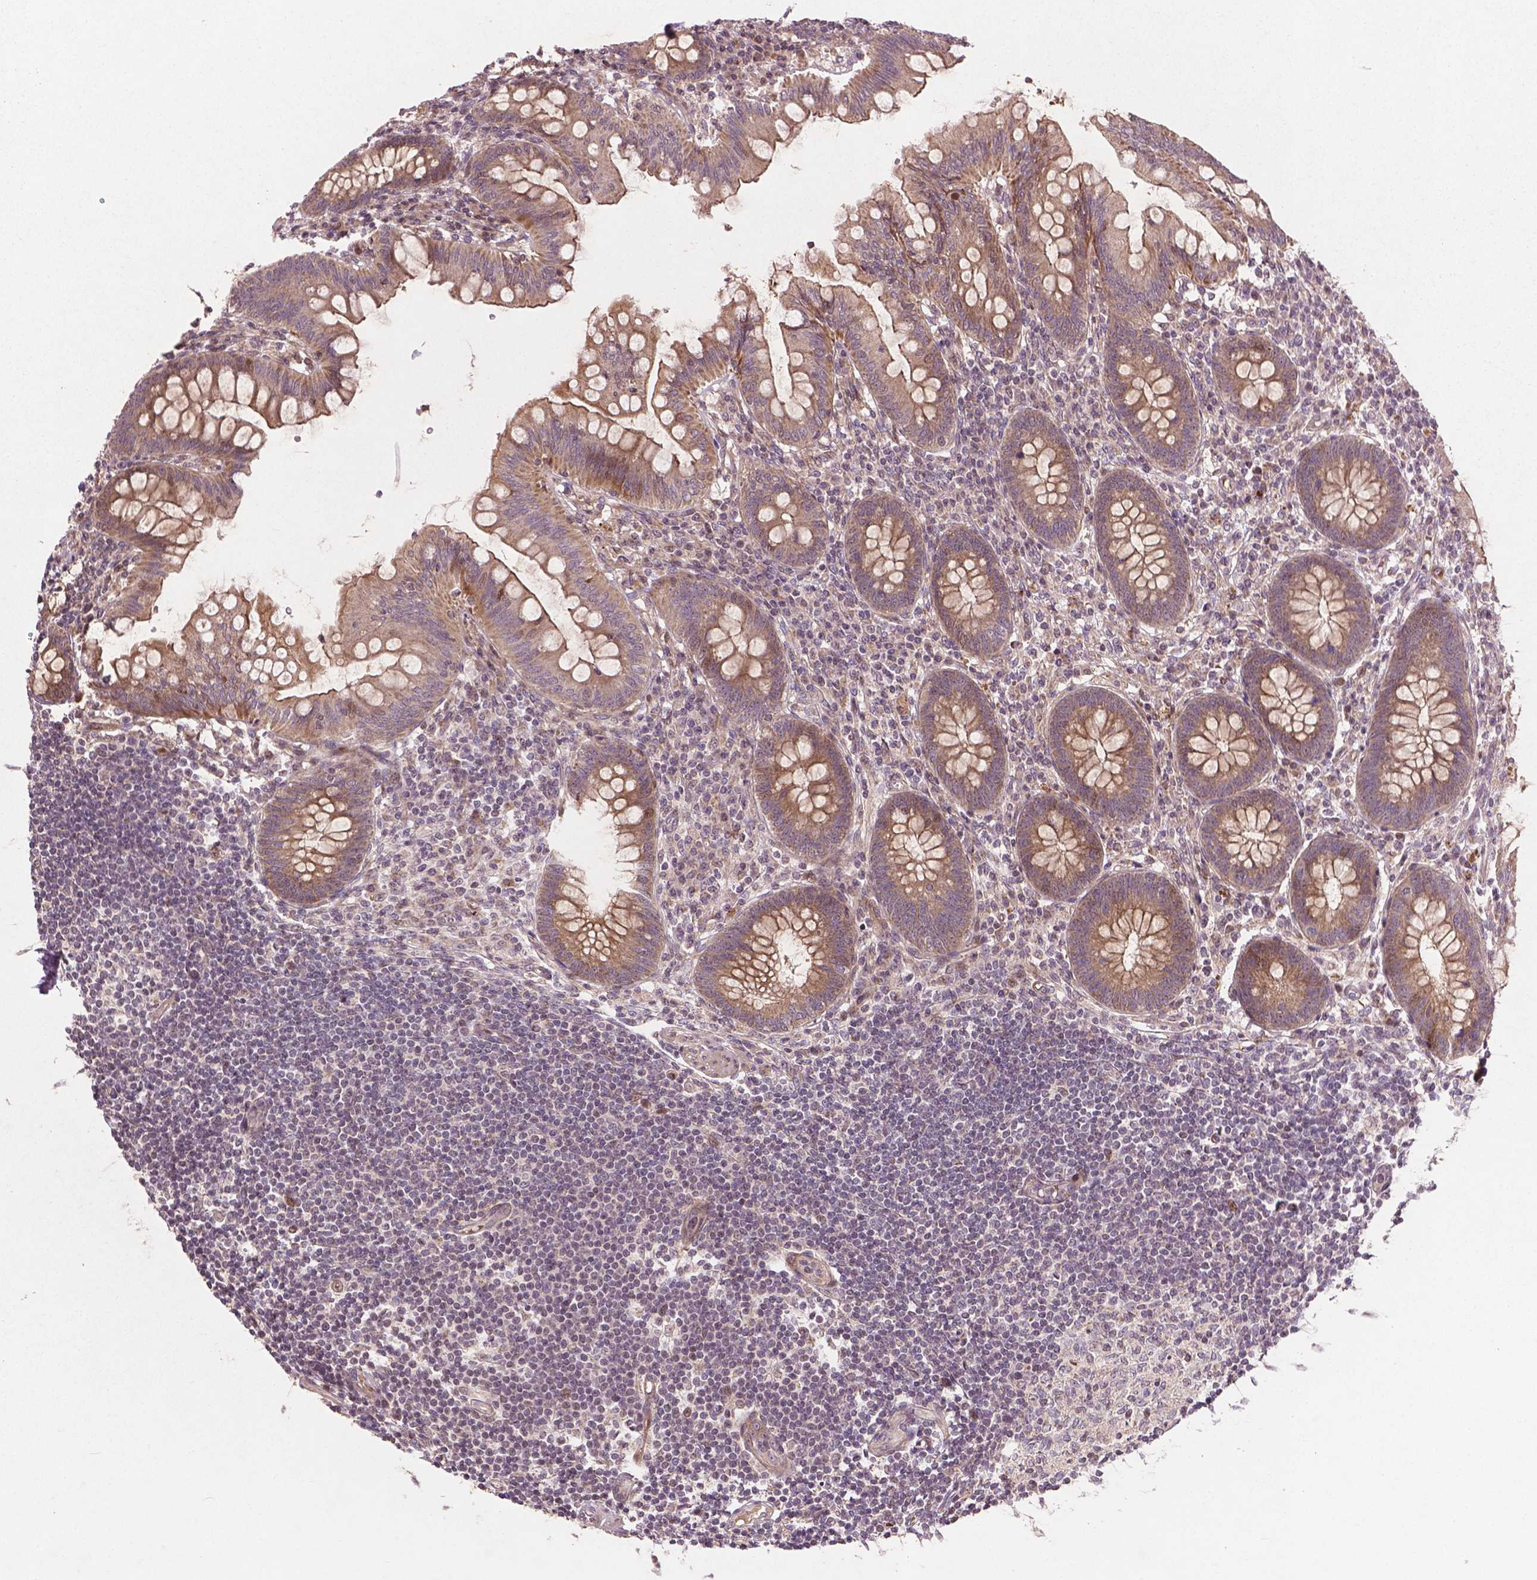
{"staining": {"intensity": "moderate", "quantity": ">75%", "location": "cytoplasmic/membranous"}, "tissue": "appendix", "cell_type": "Glandular cells", "image_type": "normal", "snomed": [{"axis": "morphology", "description": "Normal tissue, NOS"}, {"axis": "topography", "description": "Appendix"}], "caption": "Protein staining displays moderate cytoplasmic/membranous positivity in about >75% of glandular cells in benign appendix.", "gene": "B3GALNT2", "patient": {"sex": "female", "age": 57}}